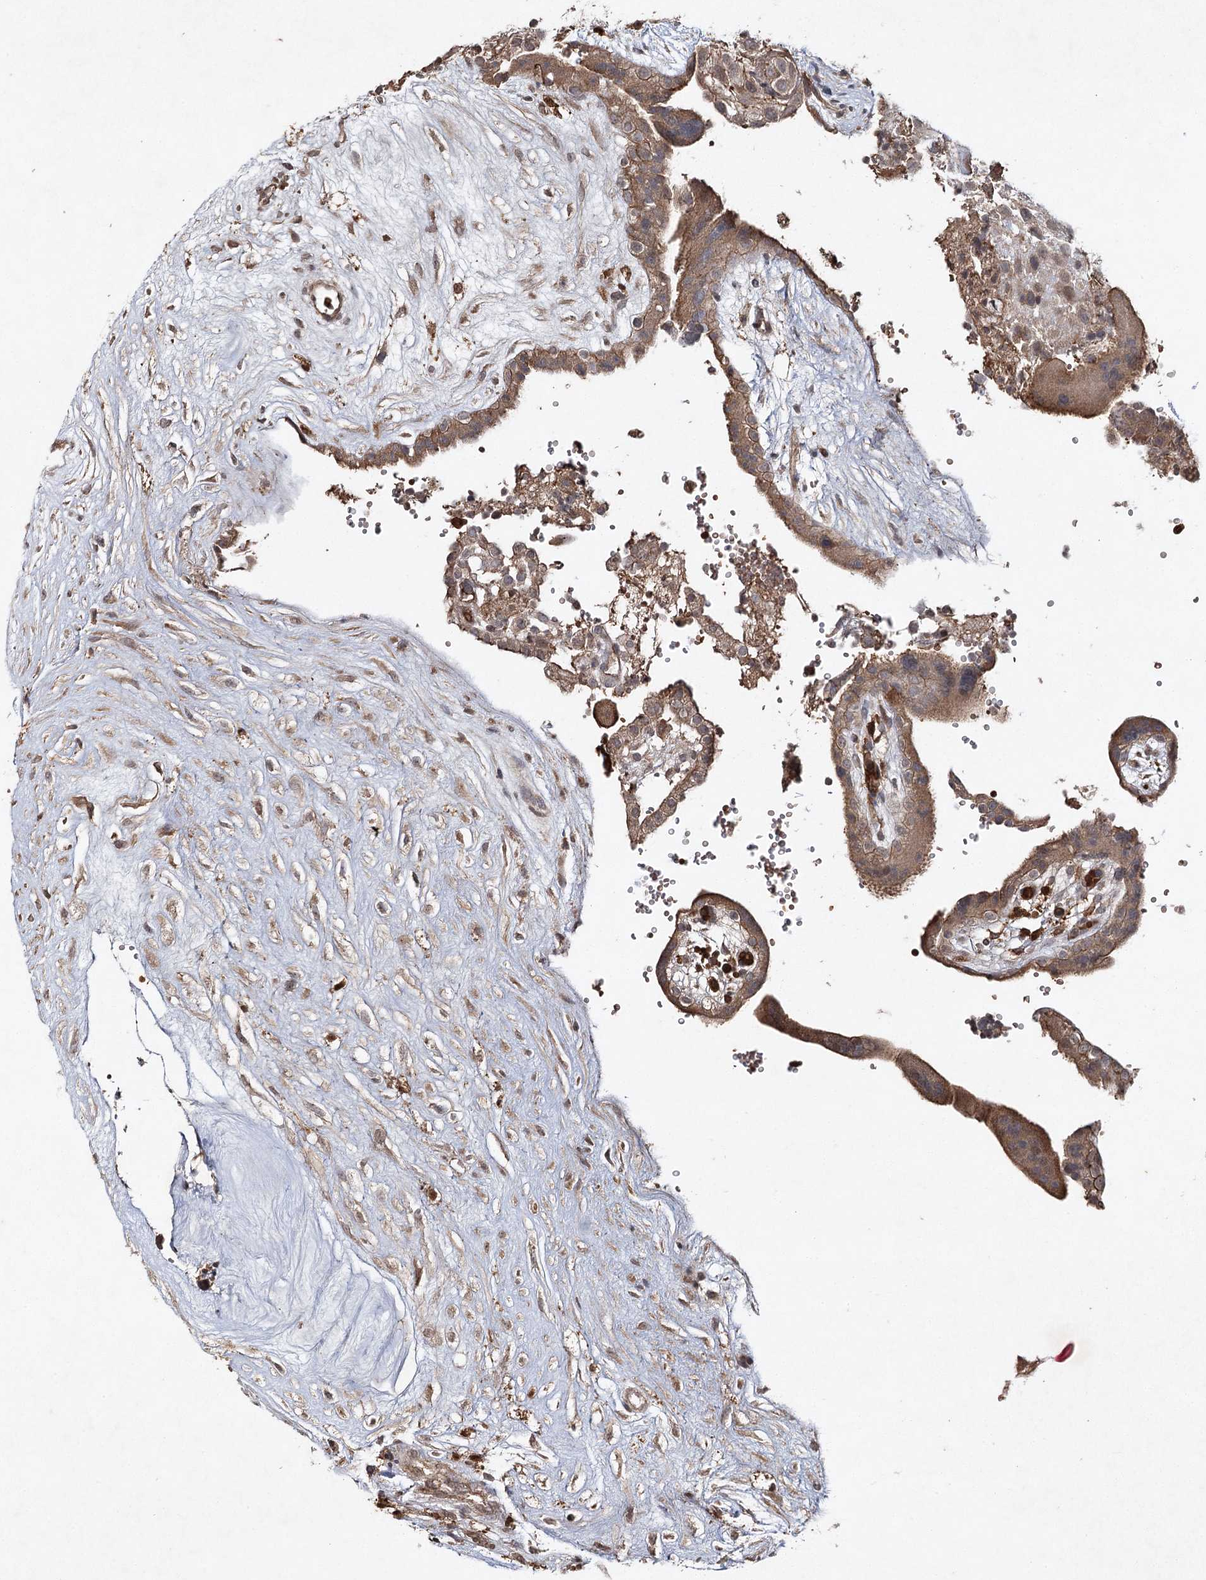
{"staining": {"intensity": "moderate", "quantity": ">75%", "location": "cytoplasmic/membranous"}, "tissue": "placenta", "cell_type": "Trophoblastic cells", "image_type": "normal", "snomed": [{"axis": "morphology", "description": "Normal tissue, NOS"}, {"axis": "topography", "description": "Placenta"}], "caption": "Protein staining of benign placenta reveals moderate cytoplasmic/membranous staining in about >75% of trophoblastic cells. (IHC, brightfield microscopy, high magnification).", "gene": "CYP2B6", "patient": {"sex": "female", "age": 18}}